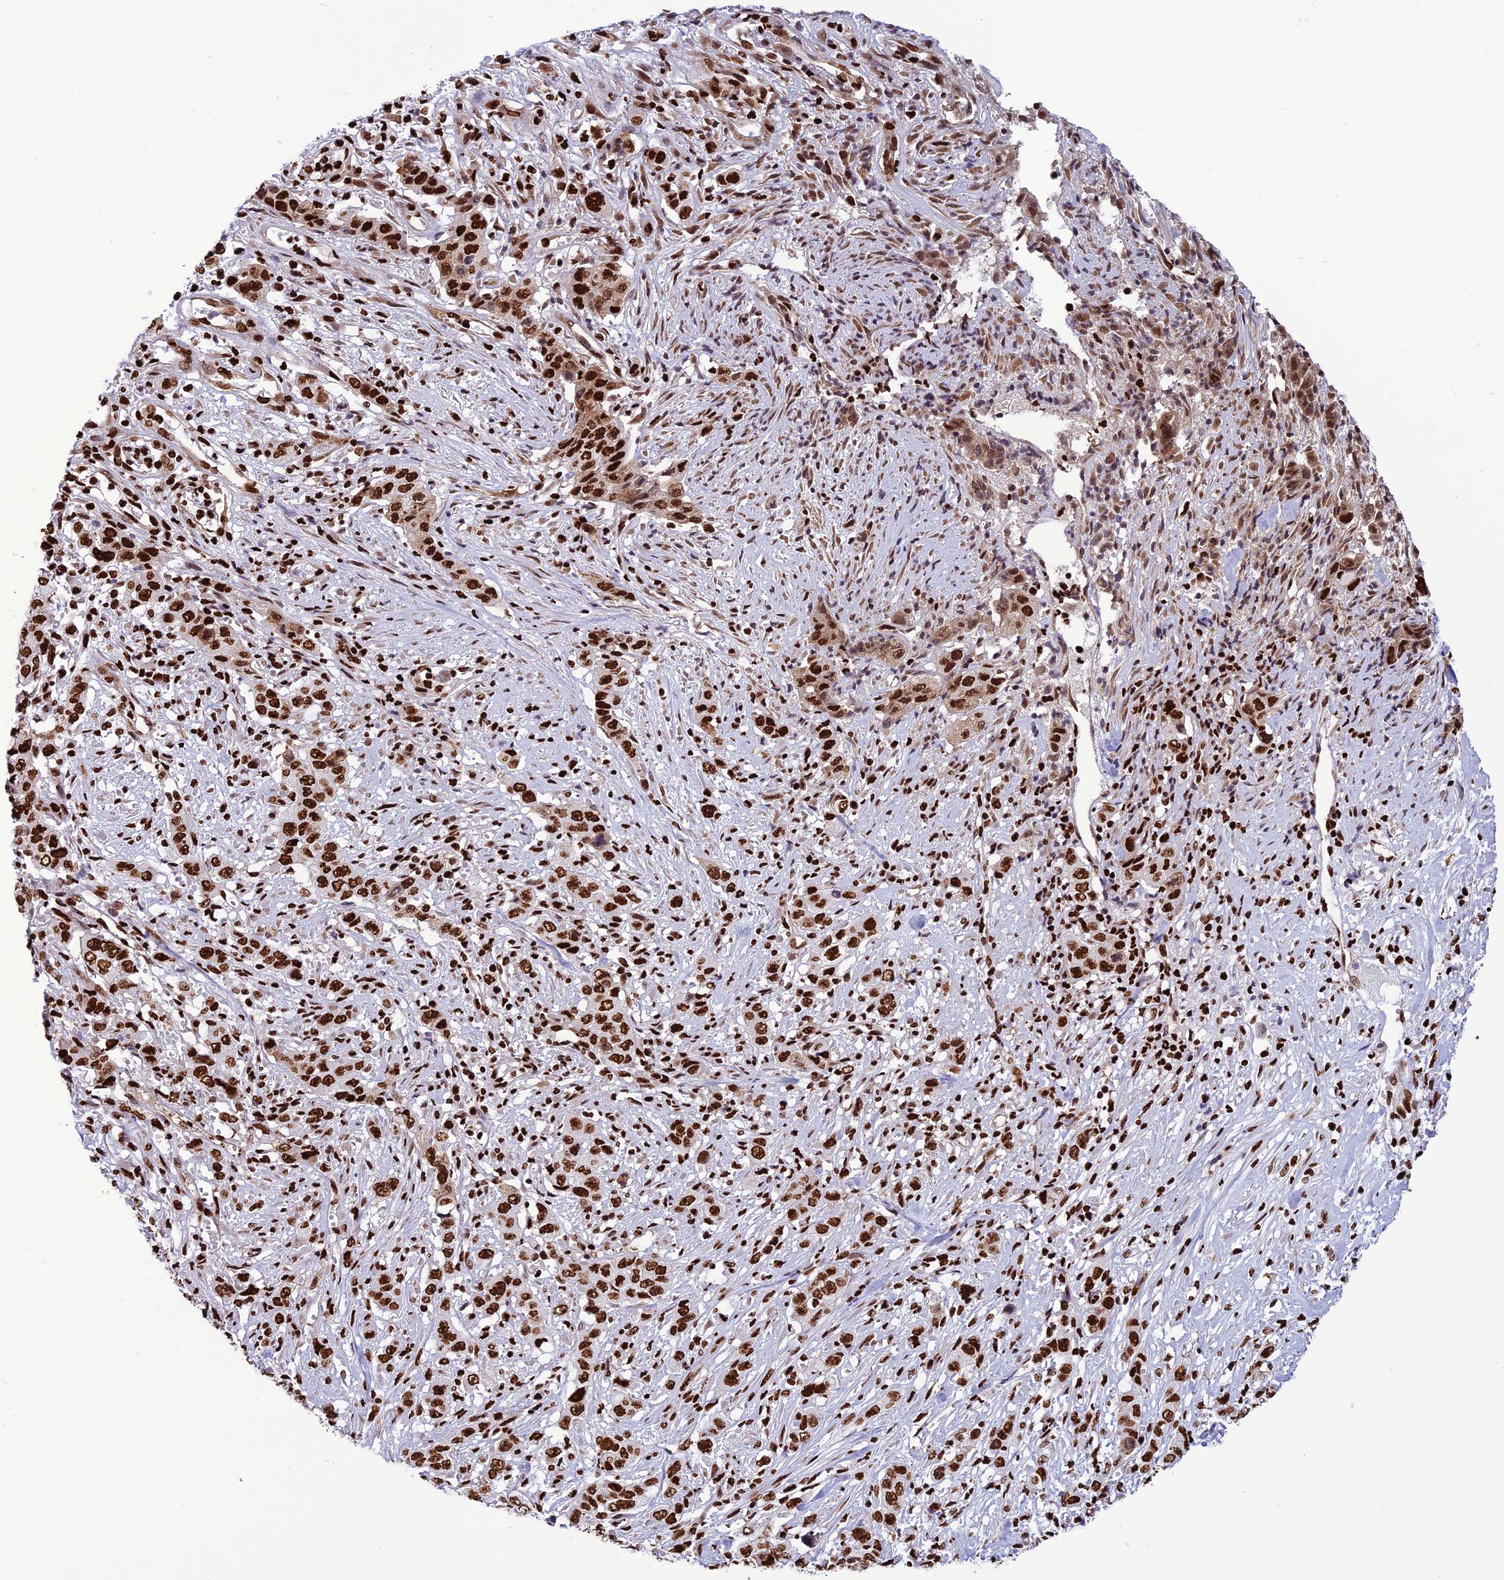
{"staining": {"intensity": "strong", "quantity": ">75%", "location": "nuclear"}, "tissue": "stomach cancer", "cell_type": "Tumor cells", "image_type": "cancer", "snomed": [{"axis": "morphology", "description": "Adenocarcinoma, NOS"}, {"axis": "topography", "description": "Stomach, upper"}], "caption": "Immunohistochemical staining of human stomach adenocarcinoma shows high levels of strong nuclear positivity in about >75% of tumor cells.", "gene": "INO80E", "patient": {"sex": "male", "age": 62}}